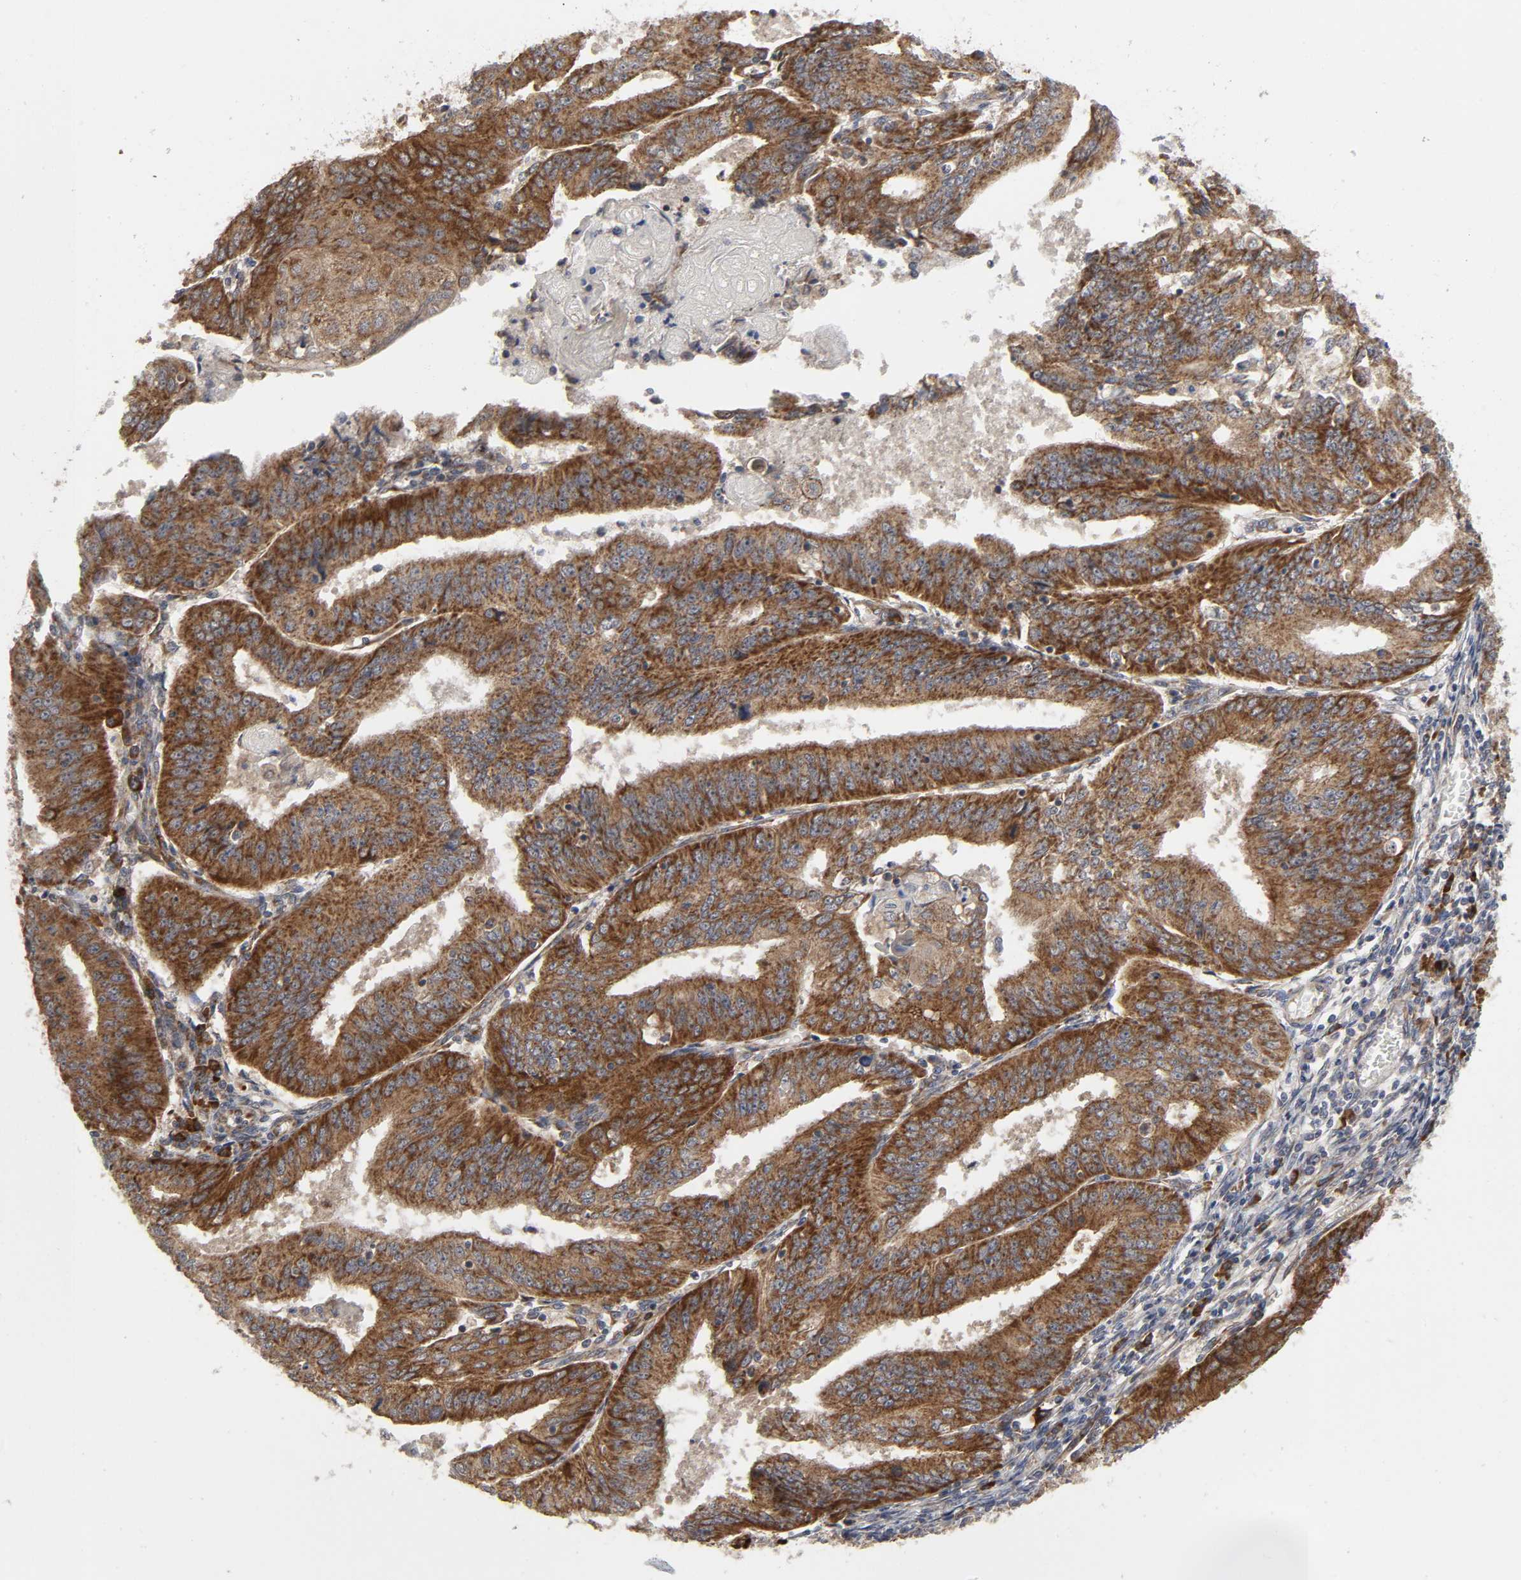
{"staining": {"intensity": "strong", "quantity": ">75%", "location": "cytoplasmic/membranous"}, "tissue": "endometrial cancer", "cell_type": "Tumor cells", "image_type": "cancer", "snomed": [{"axis": "morphology", "description": "Adenocarcinoma, NOS"}, {"axis": "topography", "description": "Endometrium"}], "caption": "Immunohistochemical staining of endometrial cancer (adenocarcinoma) displays strong cytoplasmic/membranous protein expression in about >75% of tumor cells.", "gene": "SLC30A9", "patient": {"sex": "female", "age": 42}}